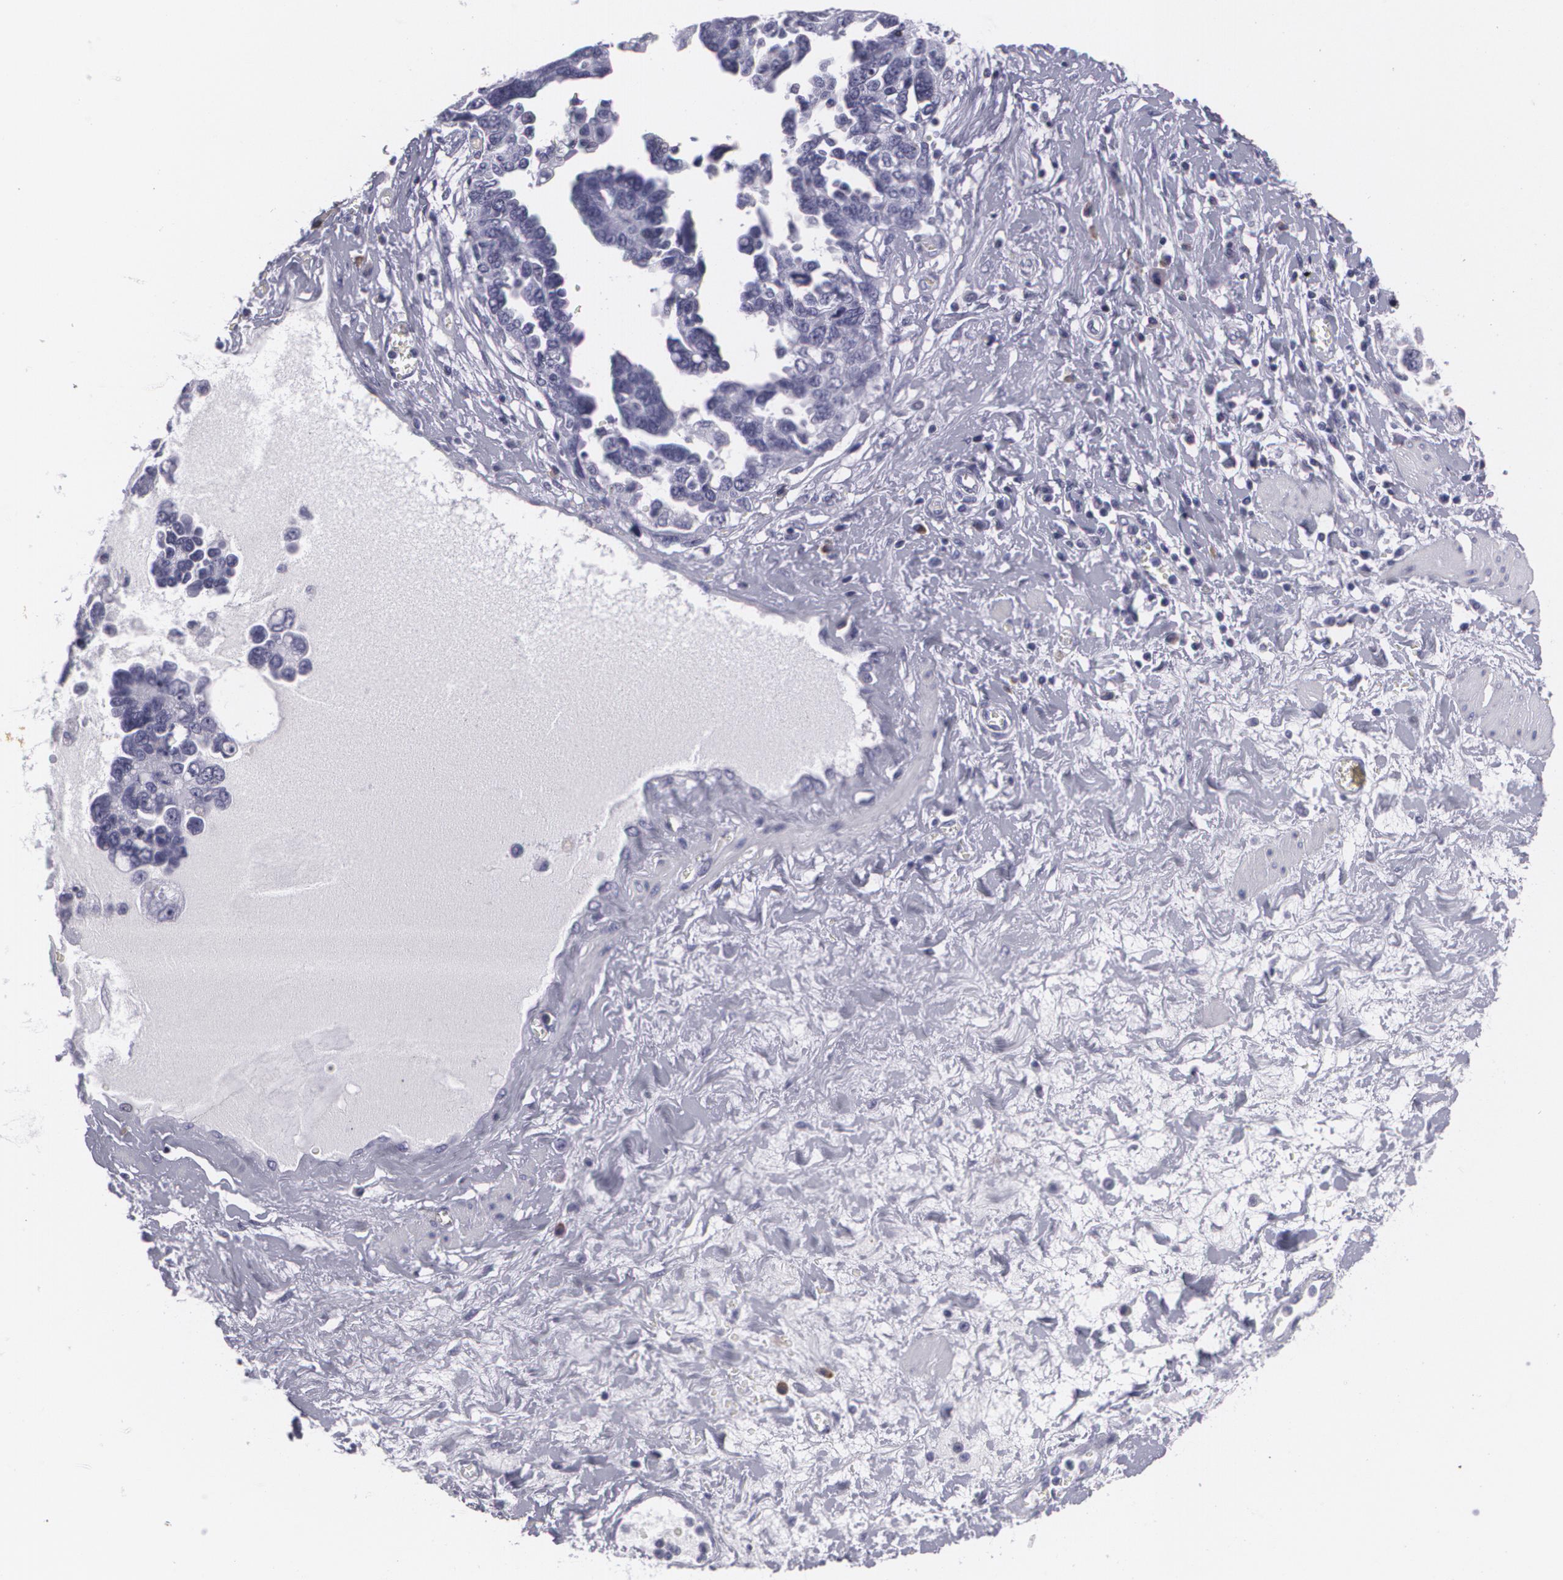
{"staining": {"intensity": "negative", "quantity": "none", "location": "none"}, "tissue": "ovarian cancer", "cell_type": "Tumor cells", "image_type": "cancer", "snomed": [{"axis": "morphology", "description": "Cystadenocarcinoma, serous, NOS"}, {"axis": "topography", "description": "Ovary"}], "caption": "There is no significant expression in tumor cells of ovarian cancer (serous cystadenocarcinoma).", "gene": "MAP2", "patient": {"sex": "female", "age": 63}}